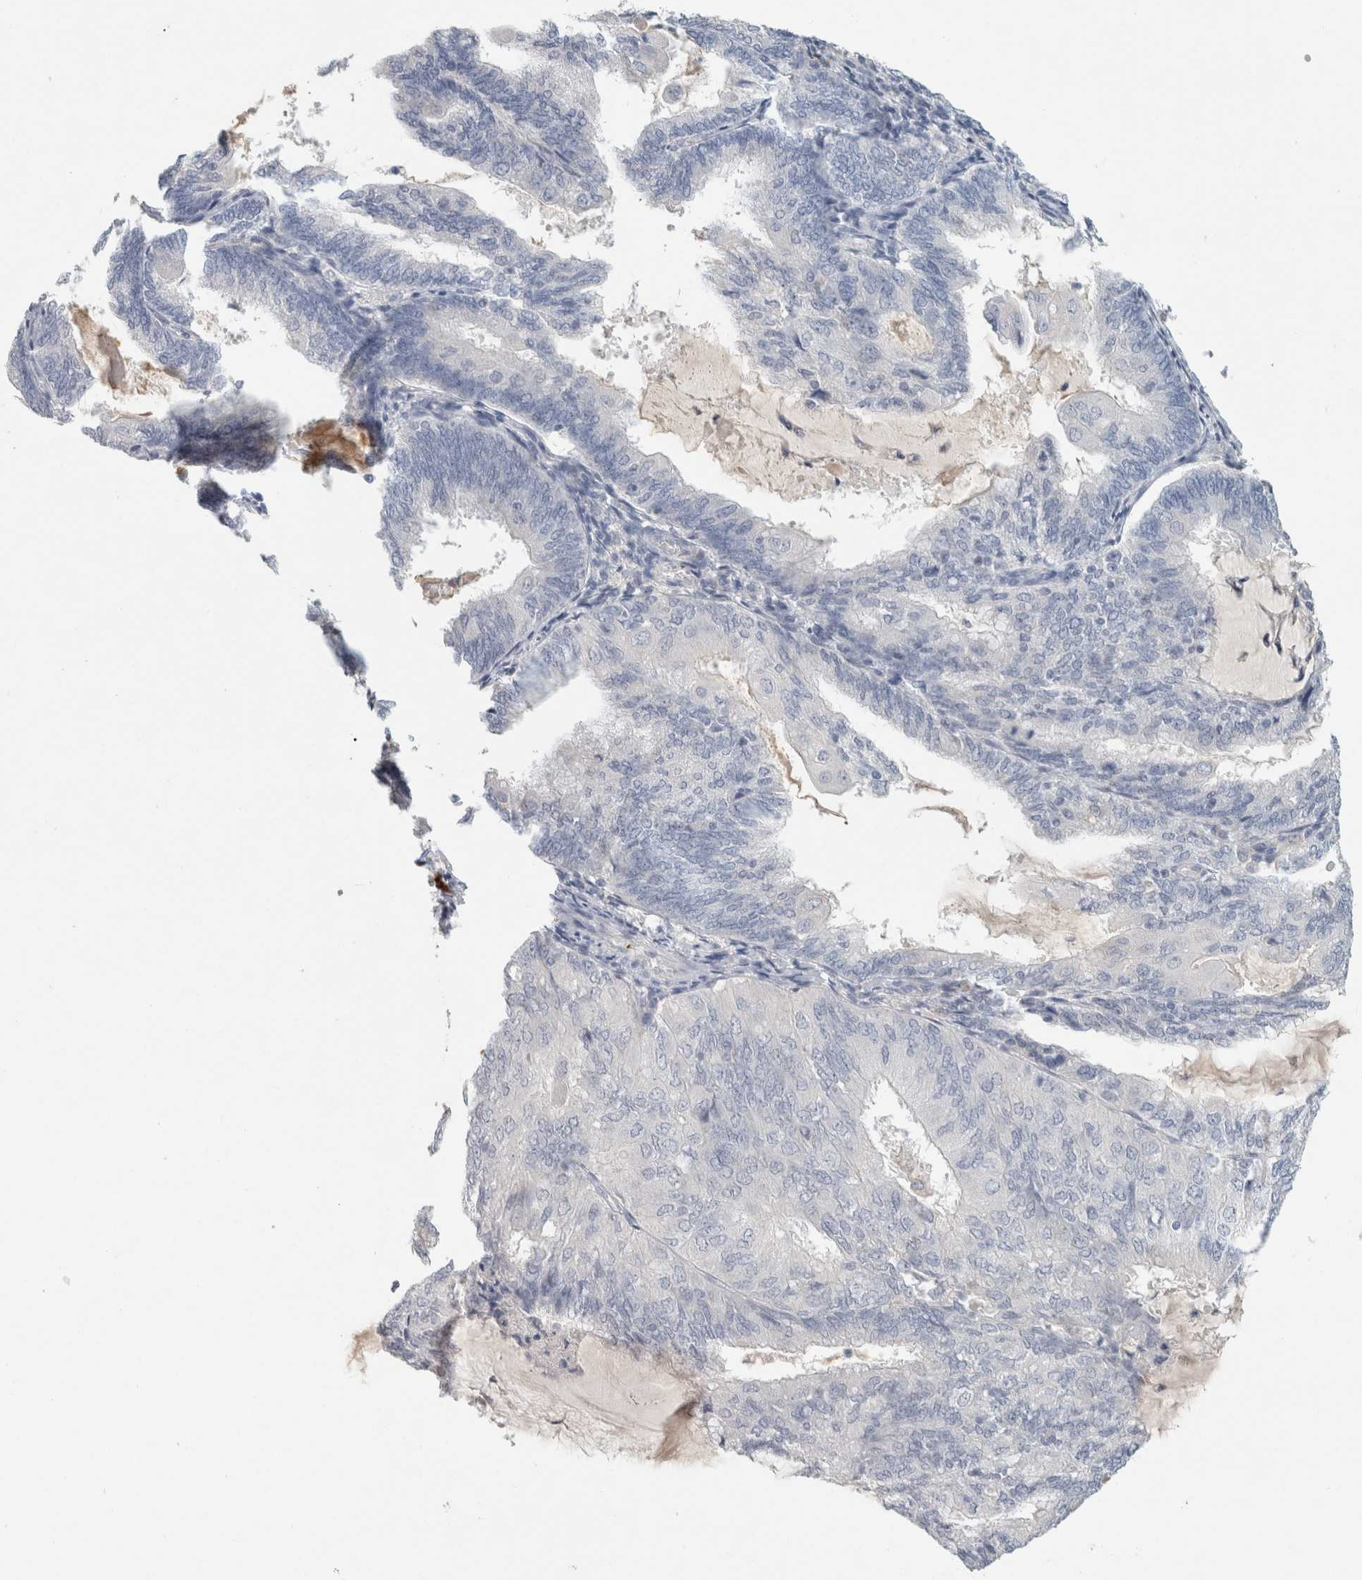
{"staining": {"intensity": "negative", "quantity": "none", "location": "none"}, "tissue": "endometrial cancer", "cell_type": "Tumor cells", "image_type": "cancer", "snomed": [{"axis": "morphology", "description": "Adenocarcinoma, NOS"}, {"axis": "topography", "description": "Endometrium"}], "caption": "This is an immunohistochemistry (IHC) micrograph of human endometrial adenocarcinoma. There is no positivity in tumor cells.", "gene": "CD36", "patient": {"sex": "female", "age": 81}}